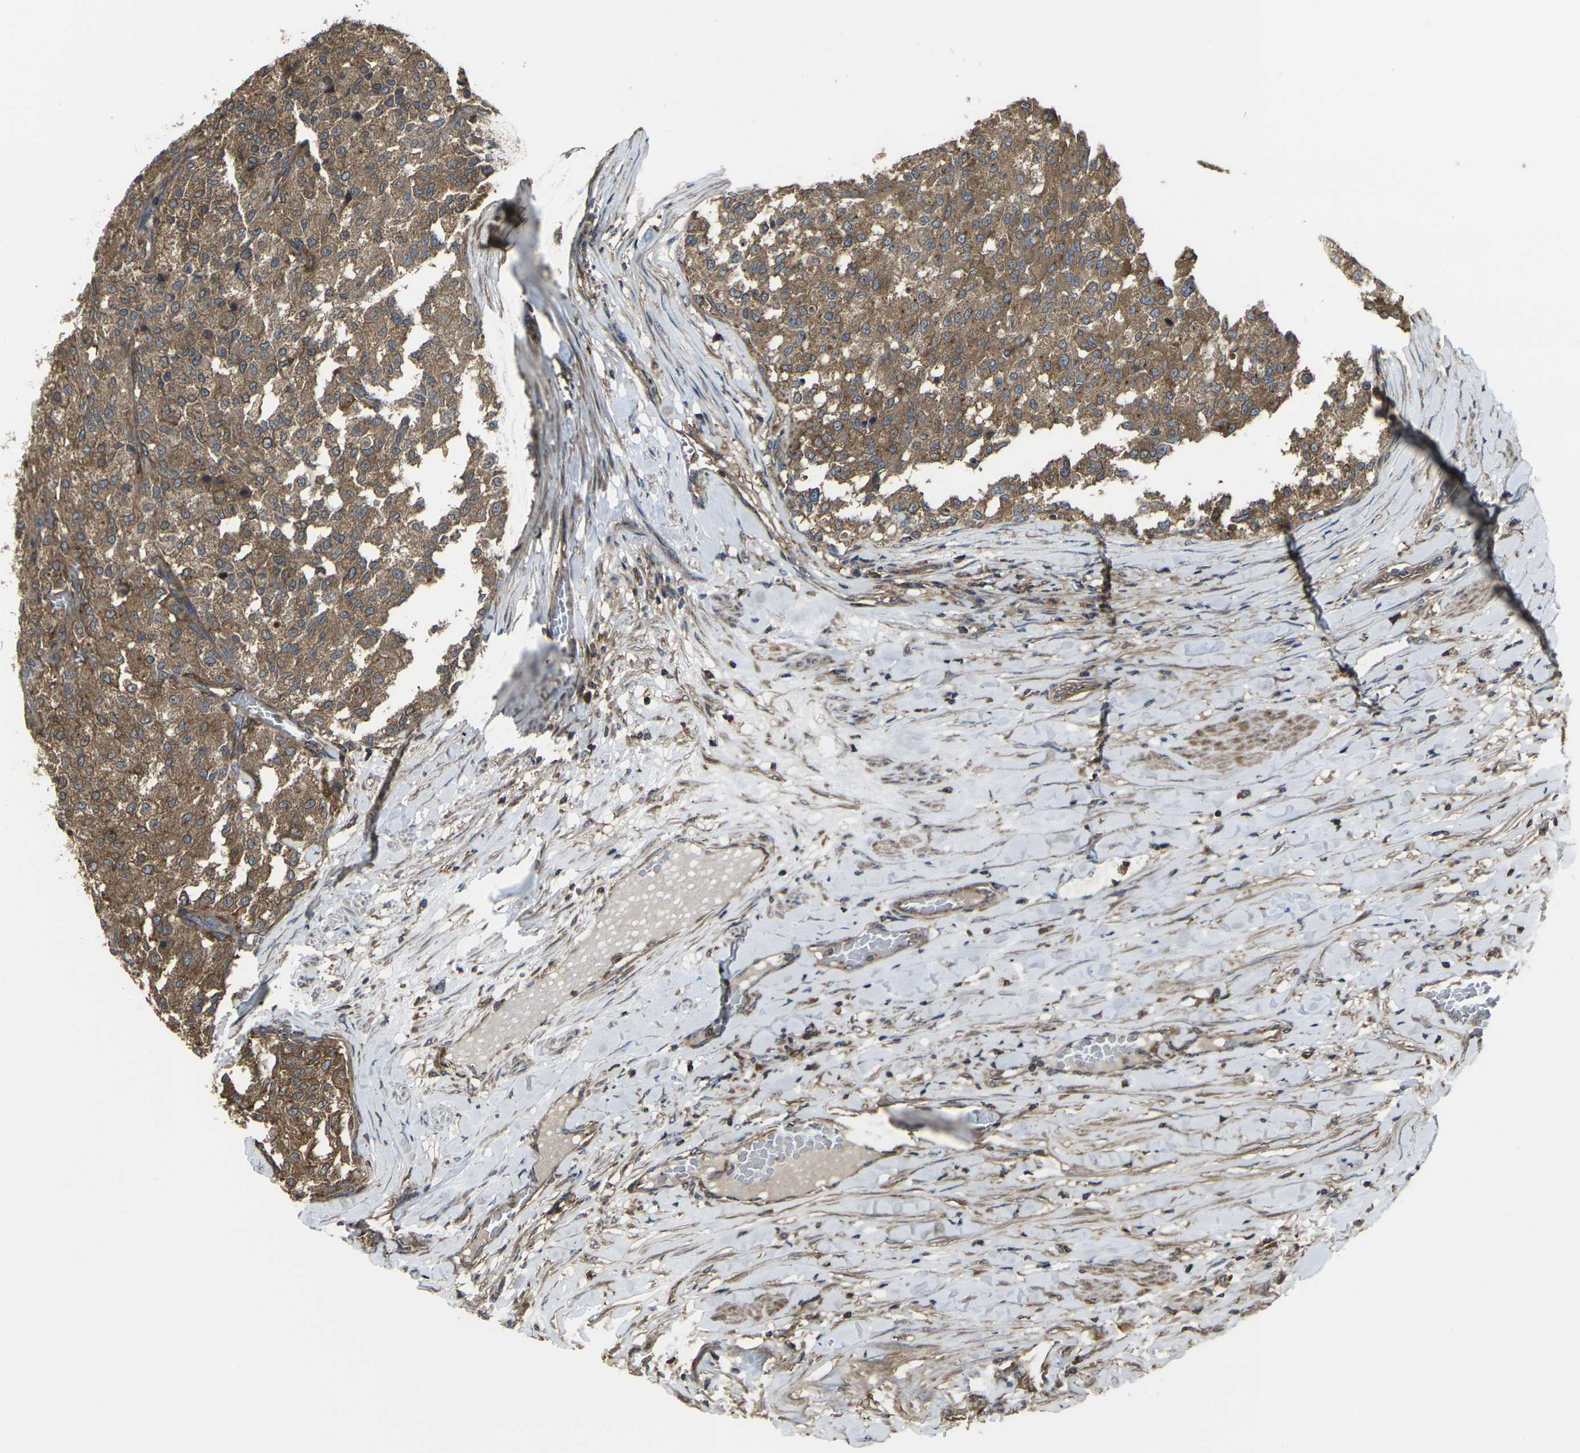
{"staining": {"intensity": "moderate", "quantity": ">75%", "location": "cytoplasmic/membranous"}, "tissue": "testis cancer", "cell_type": "Tumor cells", "image_type": "cancer", "snomed": [{"axis": "morphology", "description": "Seminoma, NOS"}, {"axis": "topography", "description": "Testis"}], "caption": "IHC (DAB (3,3'-diaminobenzidine)) staining of human seminoma (testis) displays moderate cytoplasmic/membranous protein staining in approximately >75% of tumor cells. The protein of interest is shown in brown color, while the nuclei are stained blue.", "gene": "PRKACB", "patient": {"sex": "male", "age": 59}}